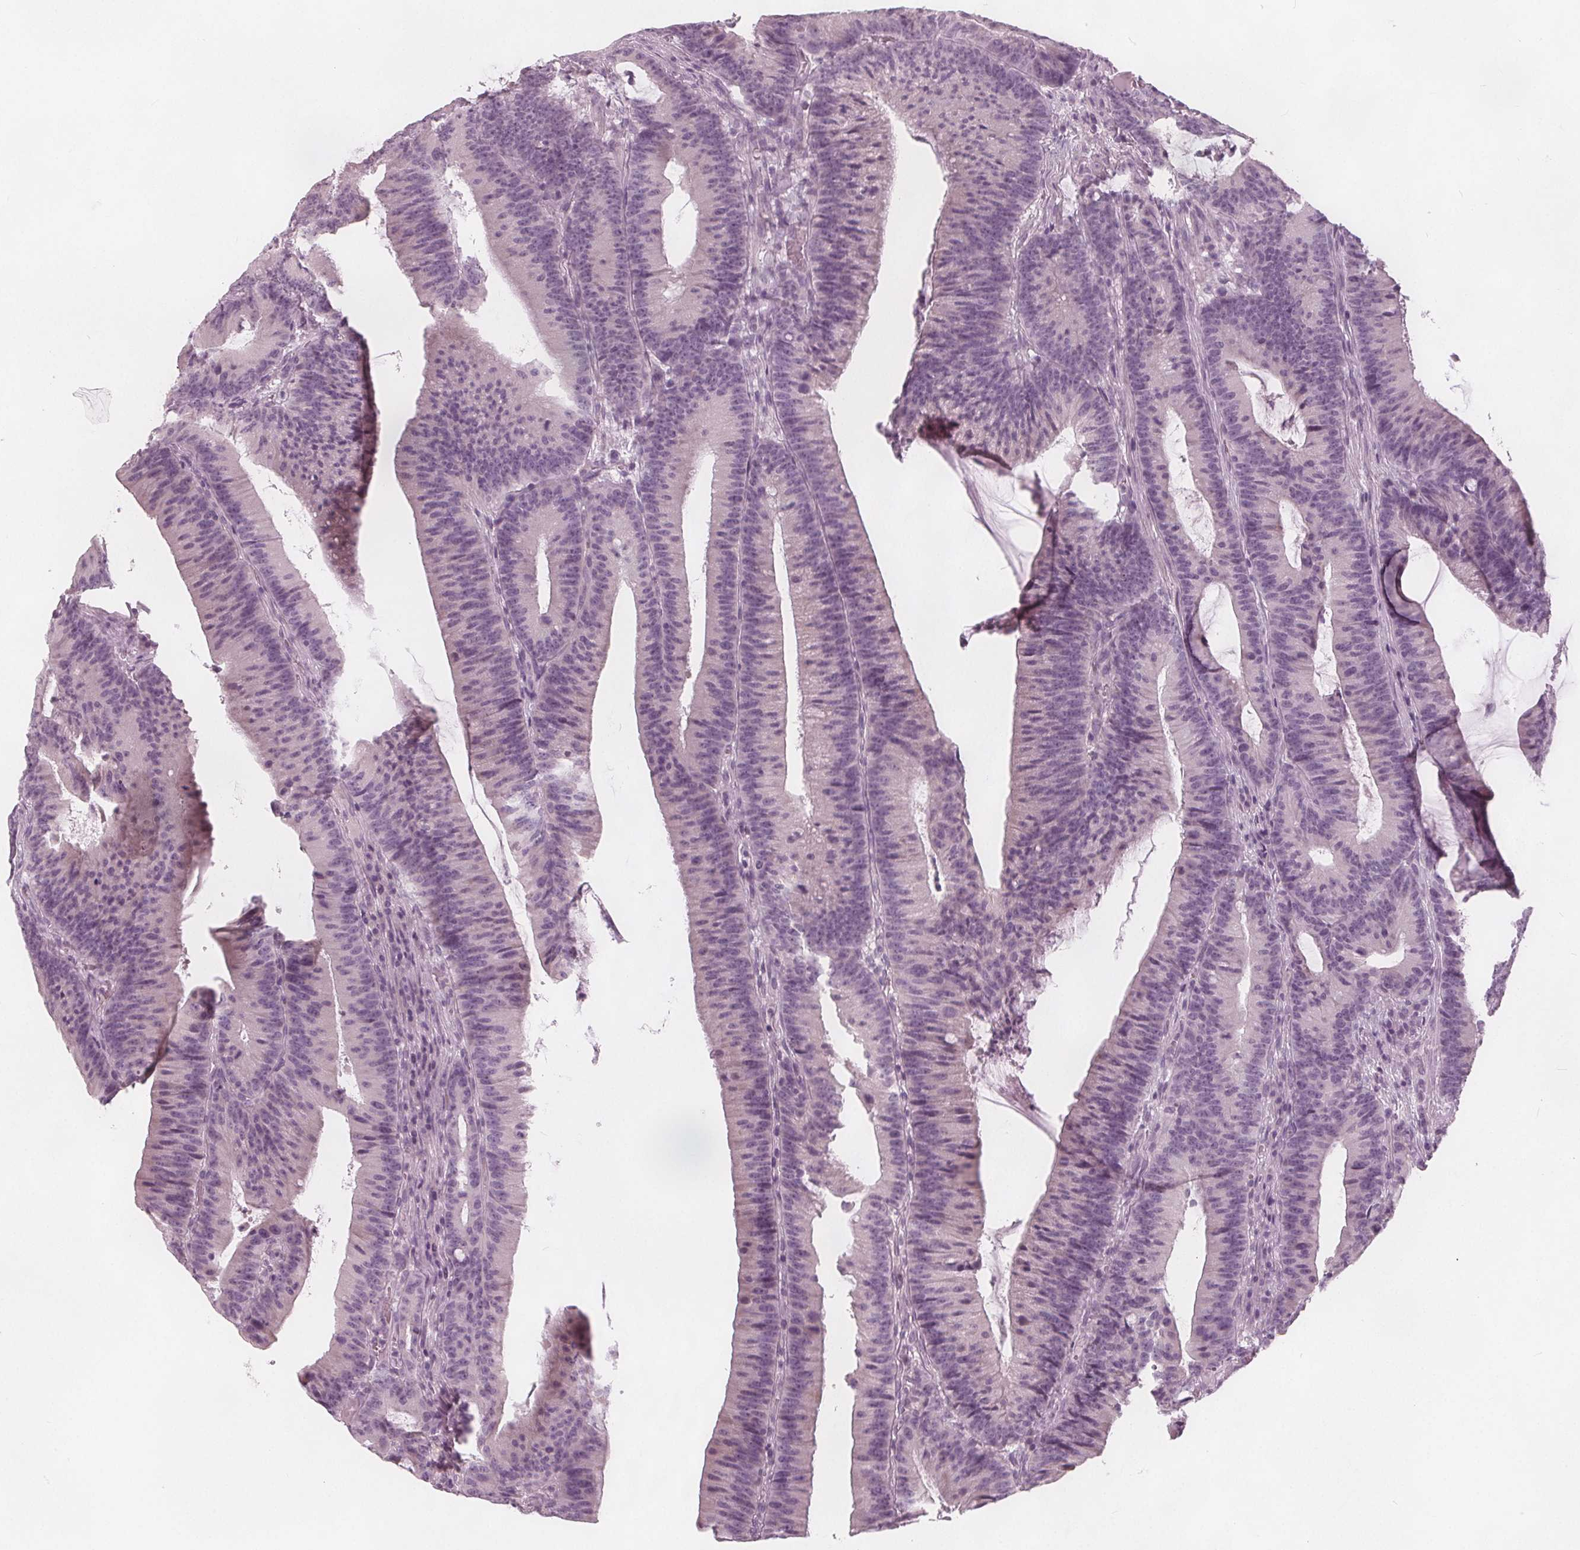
{"staining": {"intensity": "negative", "quantity": "none", "location": "none"}, "tissue": "colorectal cancer", "cell_type": "Tumor cells", "image_type": "cancer", "snomed": [{"axis": "morphology", "description": "Adenocarcinoma, NOS"}, {"axis": "topography", "description": "Colon"}], "caption": "Human colorectal adenocarcinoma stained for a protein using immunohistochemistry (IHC) exhibits no staining in tumor cells.", "gene": "BRSK1", "patient": {"sex": "female", "age": 78}}